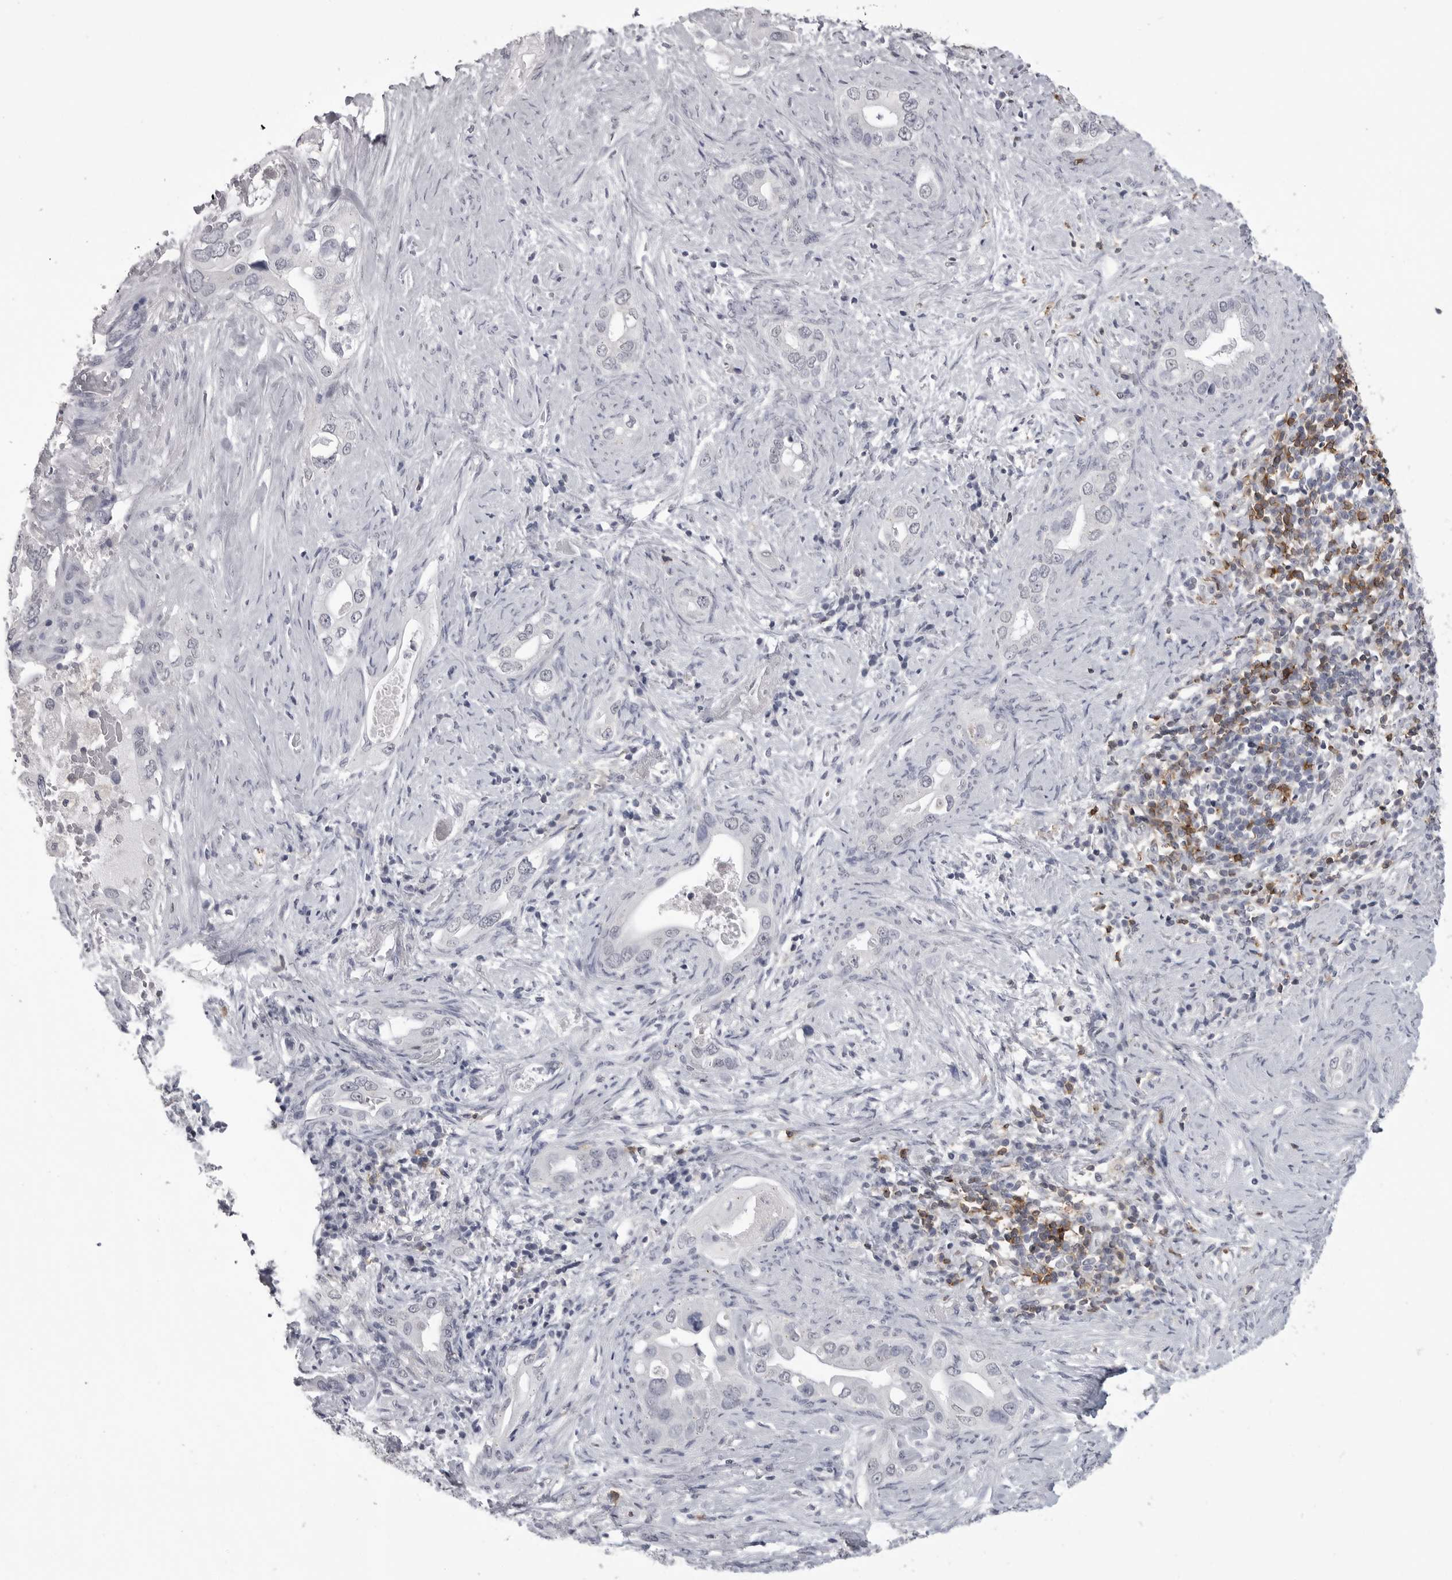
{"staining": {"intensity": "negative", "quantity": "none", "location": "none"}, "tissue": "pancreatic cancer", "cell_type": "Tumor cells", "image_type": "cancer", "snomed": [{"axis": "morphology", "description": "Inflammation, NOS"}, {"axis": "morphology", "description": "Adenocarcinoma, NOS"}, {"axis": "topography", "description": "Pancreas"}], "caption": "Protein analysis of pancreatic cancer (adenocarcinoma) exhibits no significant staining in tumor cells.", "gene": "ITGAL", "patient": {"sex": "female", "age": 56}}